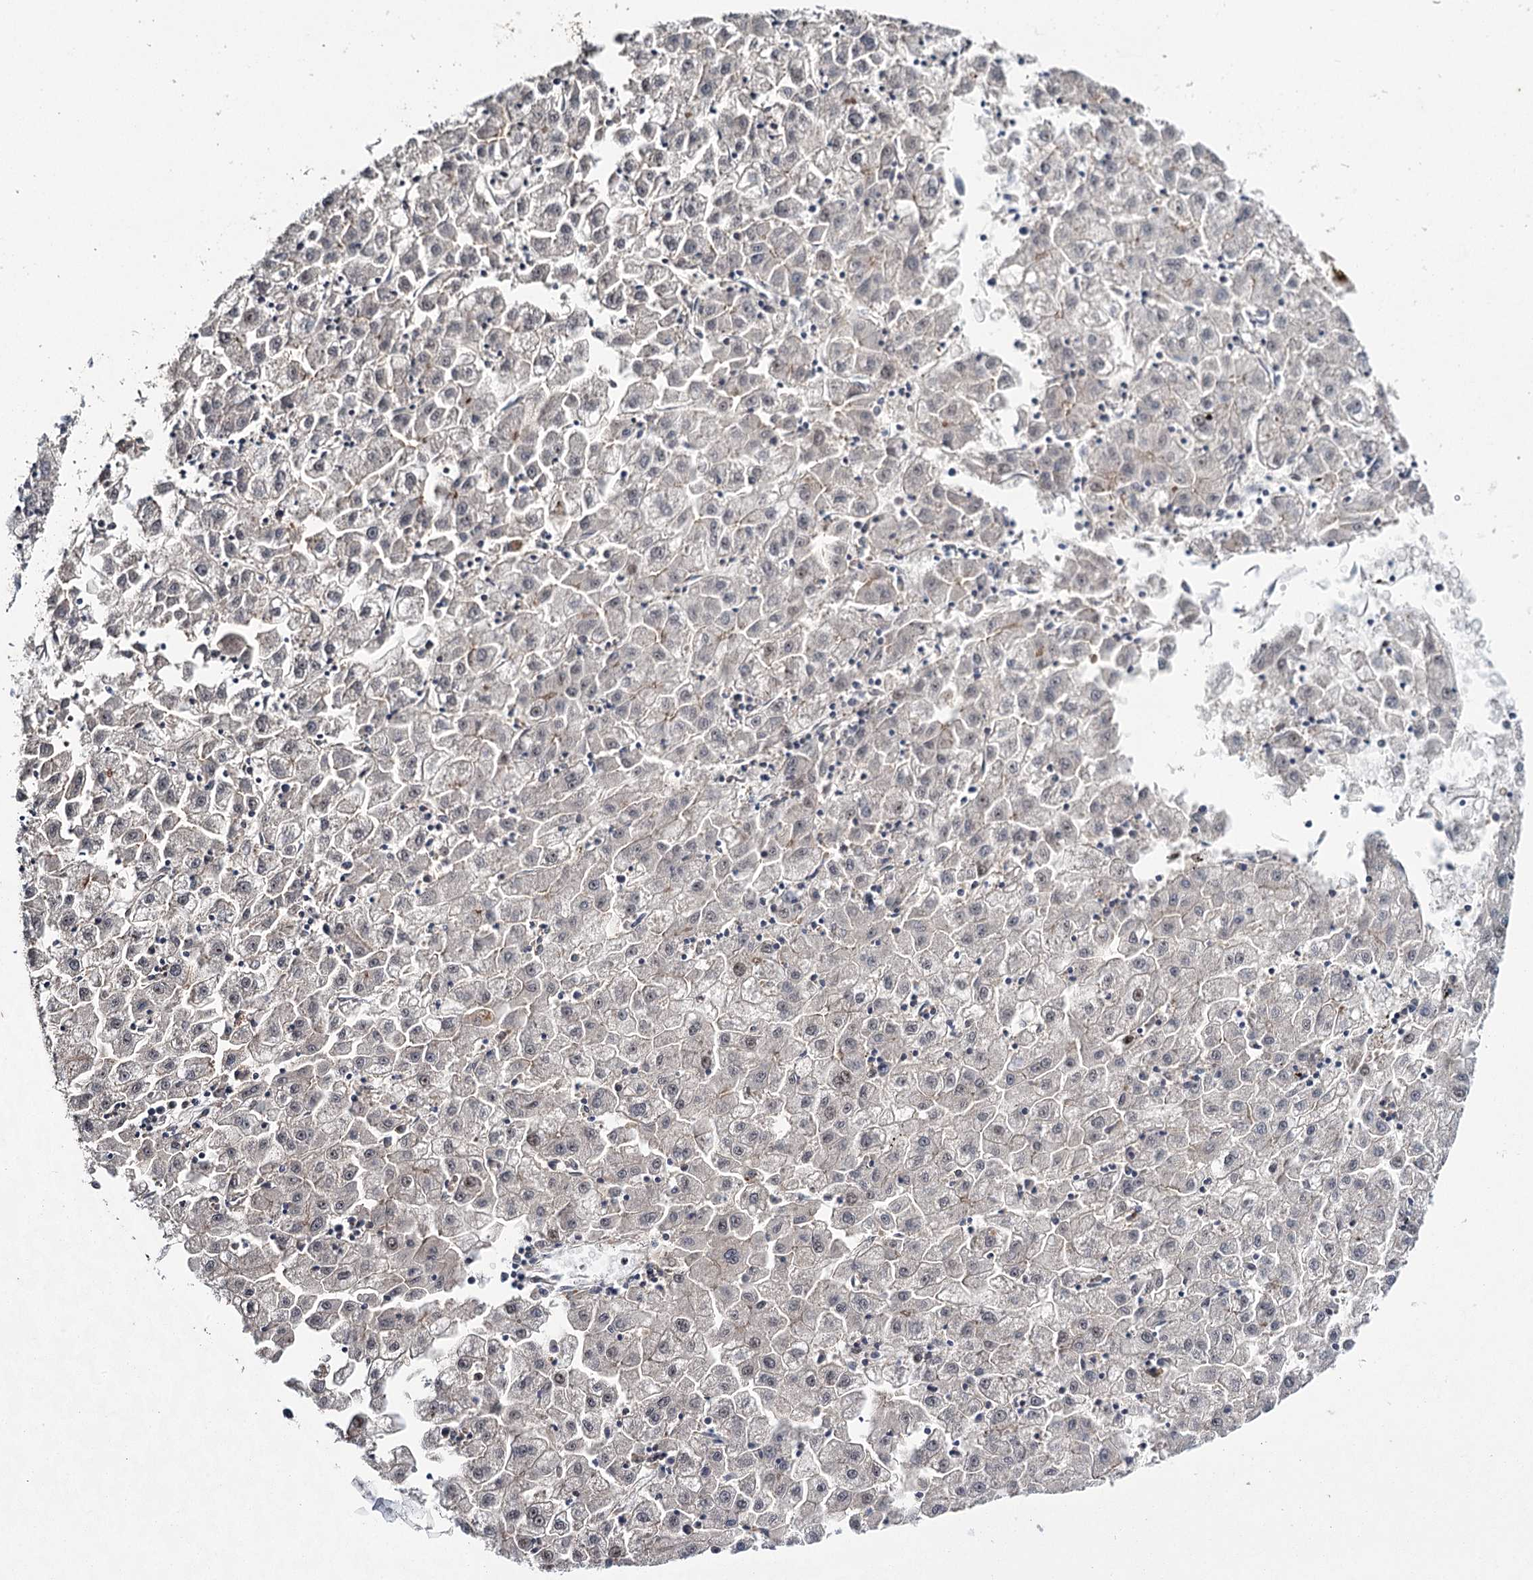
{"staining": {"intensity": "moderate", "quantity": "<25%", "location": "nuclear"}, "tissue": "liver cancer", "cell_type": "Tumor cells", "image_type": "cancer", "snomed": [{"axis": "morphology", "description": "Carcinoma, Hepatocellular, NOS"}, {"axis": "topography", "description": "Liver"}], "caption": "Moderate nuclear protein staining is present in approximately <25% of tumor cells in liver cancer. The protein of interest is stained brown, and the nuclei are stained in blue (DAB (3,3'-diaminobenzidine) IHC with brightfield microscopy, high magnification).", "gene": "SCAF8", "patient": {"sex": "male", "age": 72}}